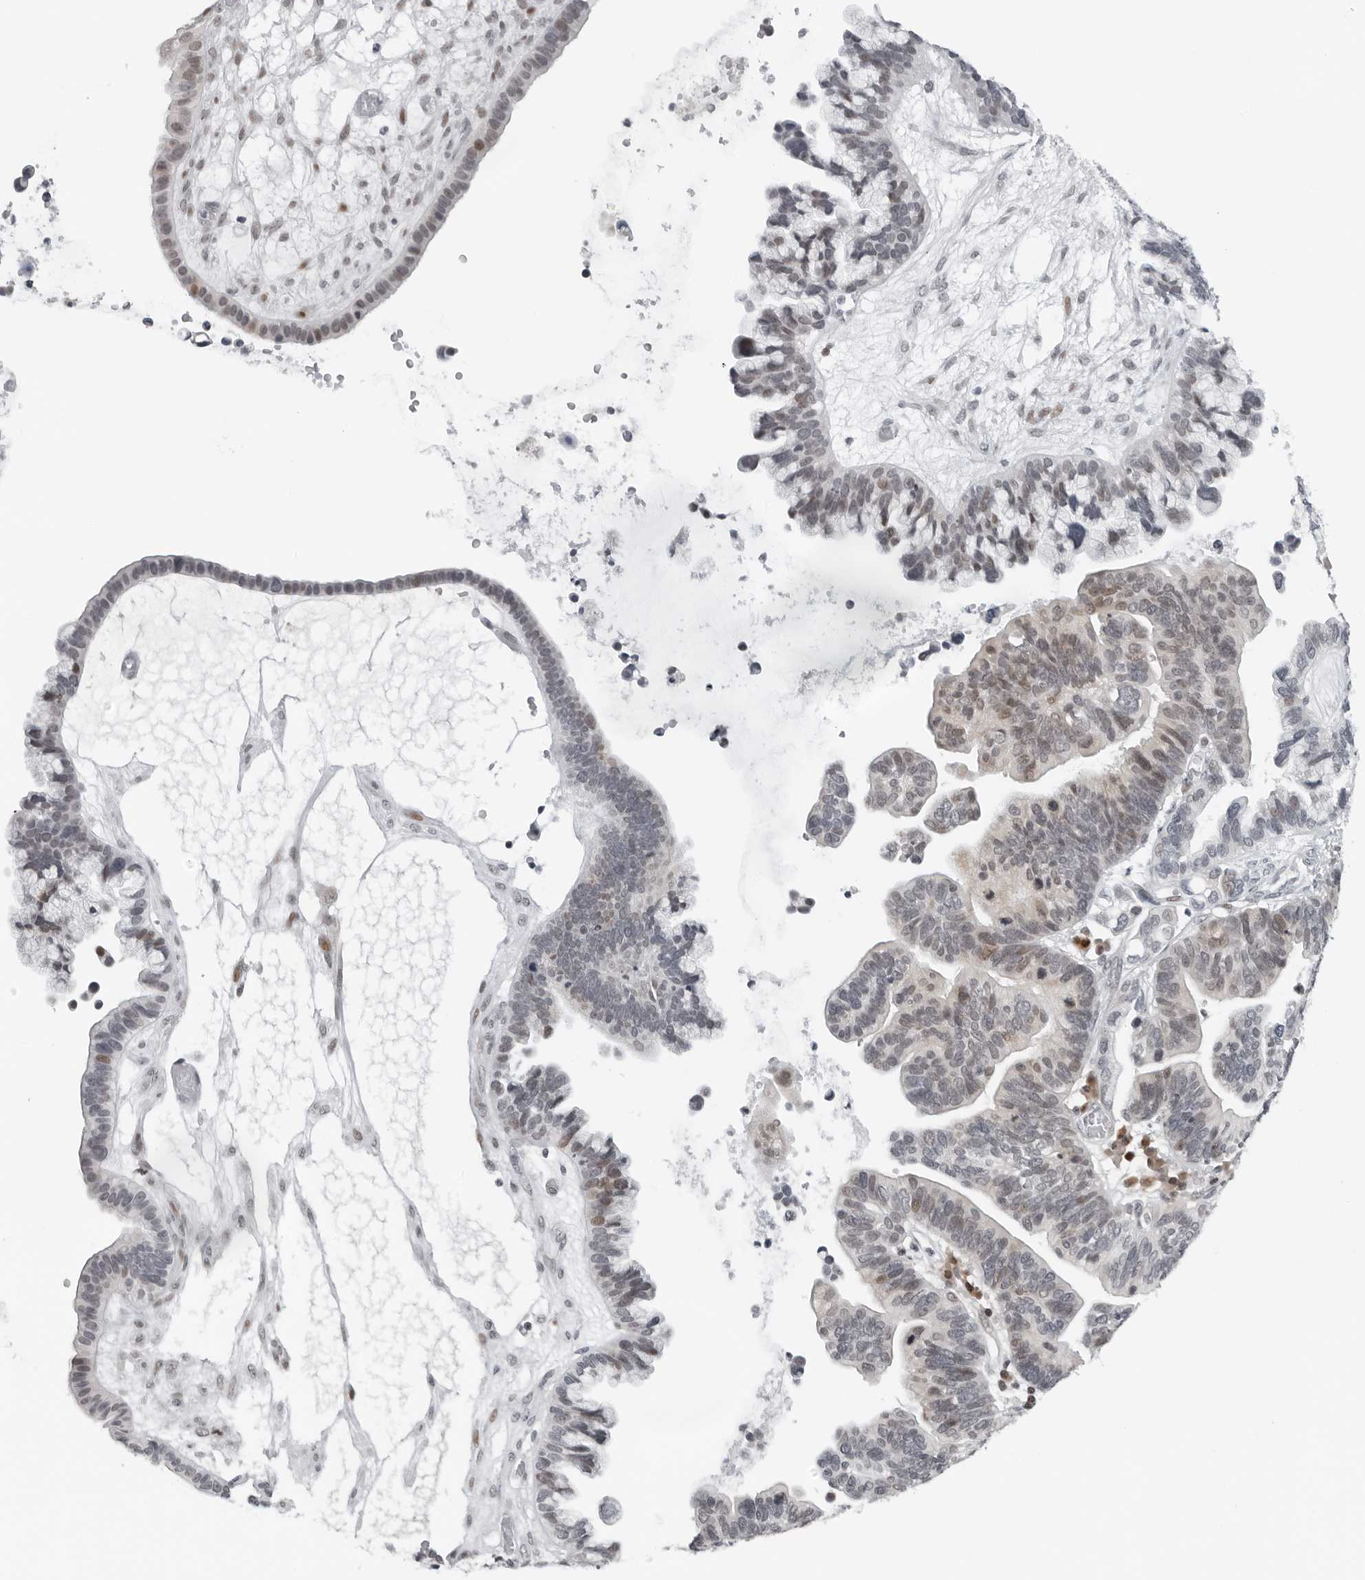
{"staining": {"intensity": "moderate", "quantity": "25%-75%", "location": "nuclear"}, "tissue": "ovarian cancer", "cell_type": "Tumor cells", "image_type": "cancer", "snomed": [{"axis": "morphology", "description": "Cystadenocarcinoma, serous, NOS"}, {"axis": "topography", "description": "Ovary"}], "caption": "Immunohistochemical staining of ovarian serous cystadenocarcinoma reveals moderate nuclear protein staining in about 25%-75% of tumor cells.", "gene": "PPP1R42", "patient": {"sex": "female", "age": 56}}